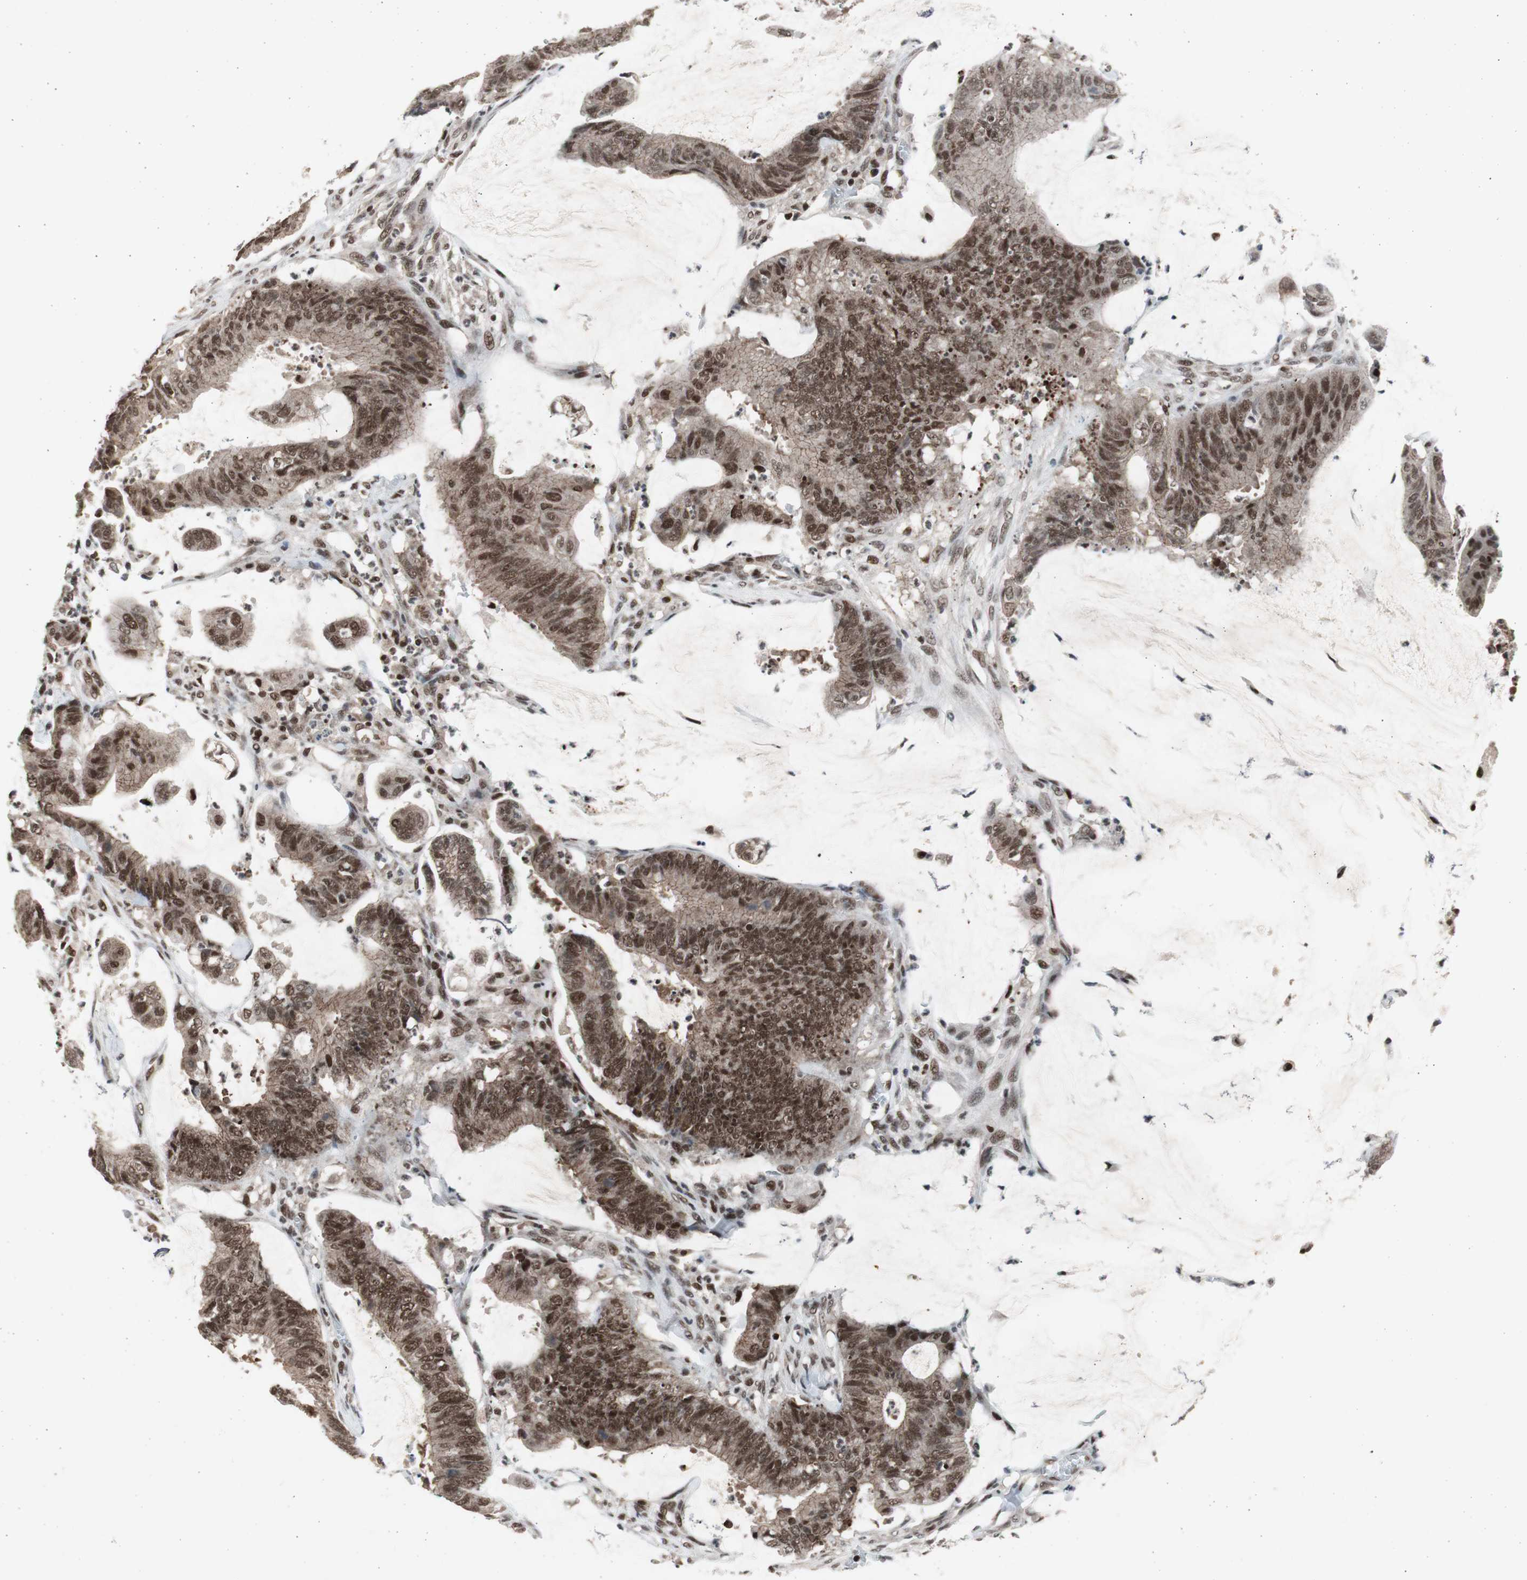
{"staining": {"intensity": "strong", "quantity": ">75%", "location": "nuclear"}, "tissue": "colorectal cancer", "cell_type": "Tumor cells", "image_type": "cancer", "snomed": [{"axis": "morphology", "description": "Adenocarcinoma, NOS"}, {"axis": "topography", "description": "Rectum"}], "caption": "This image shows immunohistochemistry (IHC) staining of human colorectal adenocarcinoma, with high strong nuclear positivity in about >75% of tumor cells.", "gene": "RPA1", "patient": {"sex": "female", "age": 66}}